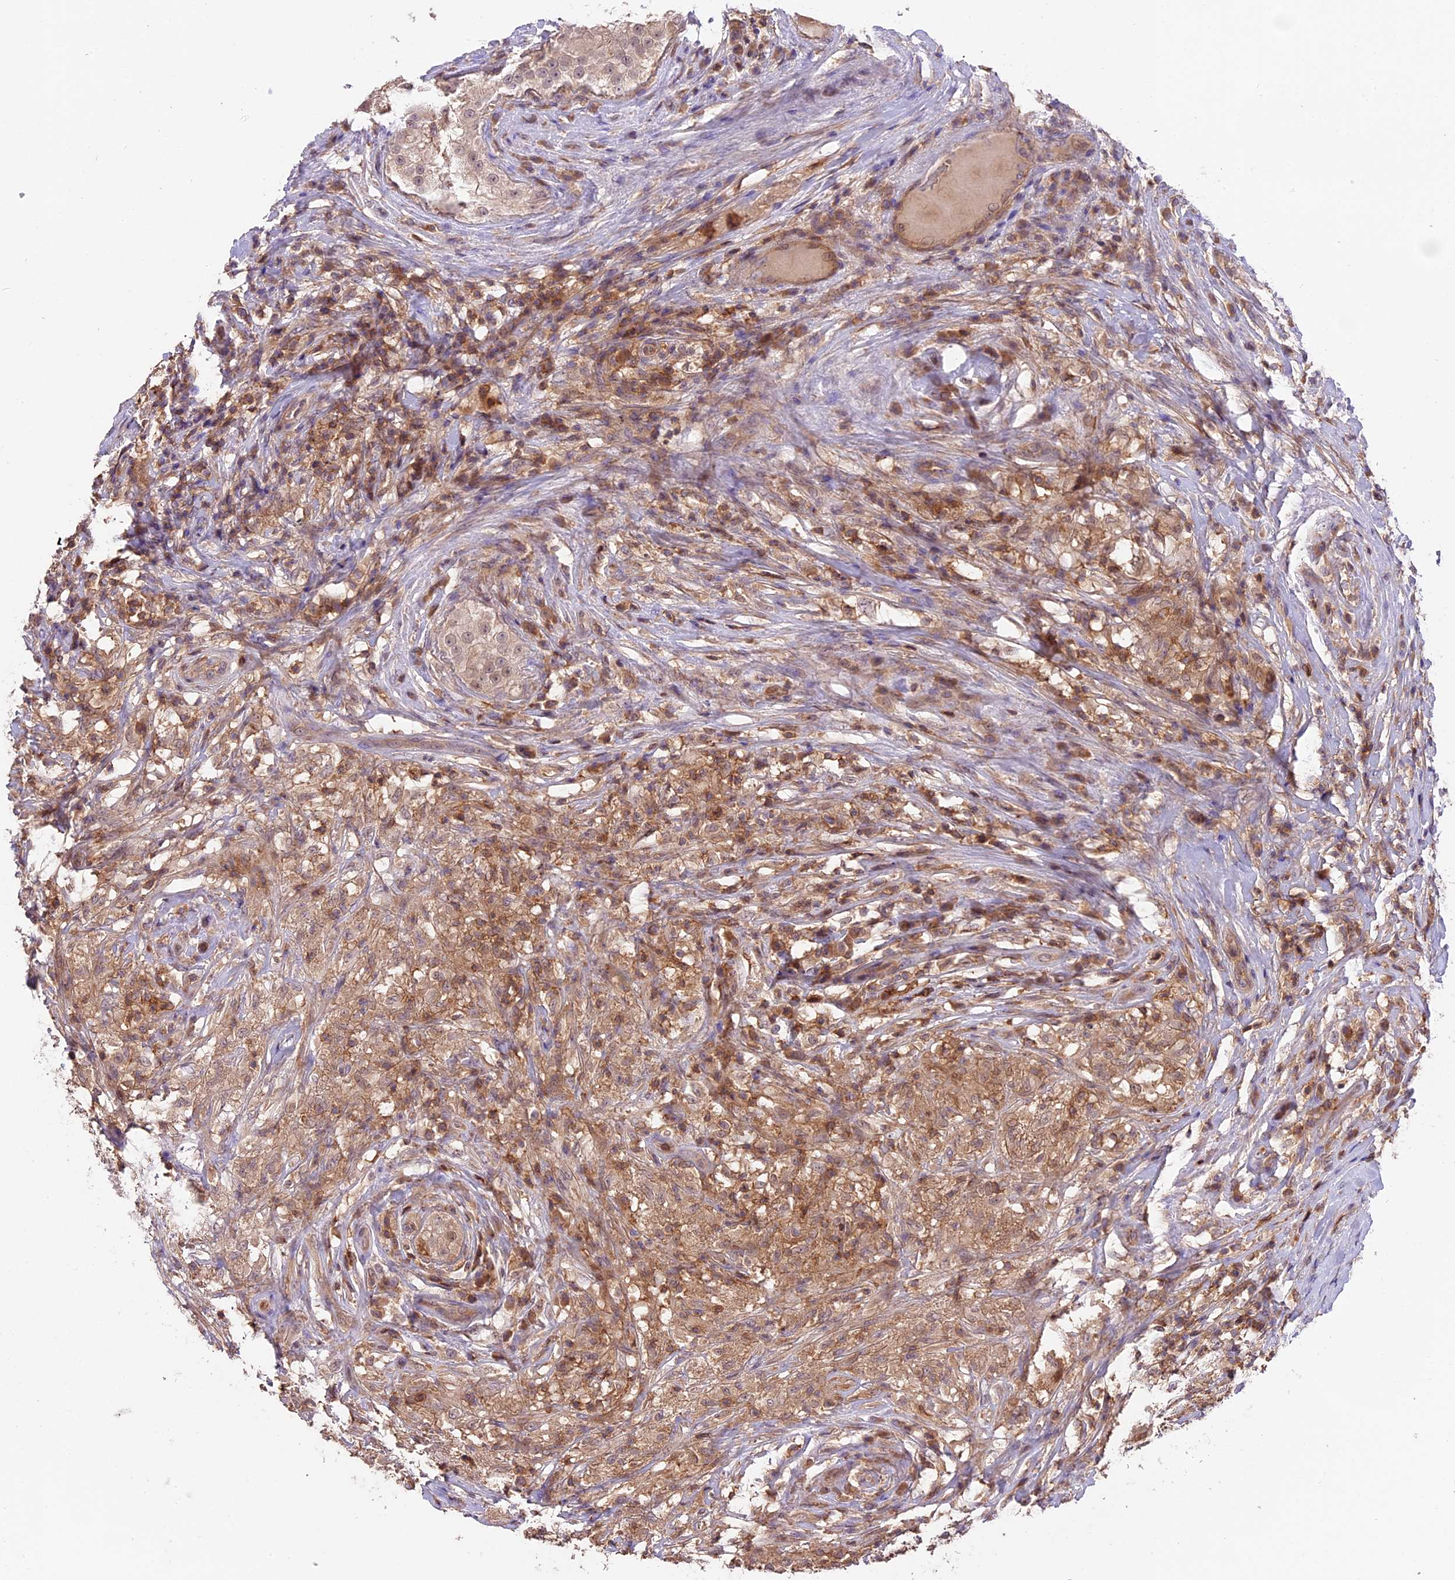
{"staining": {"intensity": "moderate", "quantity": ">75%", "location": "cytoplasmic/membranous"}, "tissue": "testis cancer", "cell_type": "Tumor cells", "image_type": "cancer", "snomed": [{"axis": "morphology", "description": "Seminoma, NOS"}, {"axis": "topography", "description": "Testis"}], "caption": "A brown stain shows moderate cytoplasmic/membranous positivity of a protein in human testis cancer (seminoma) tumor cells.", "gene": "SKIDA1", "patient": {"sex": "male", "age": 49}}